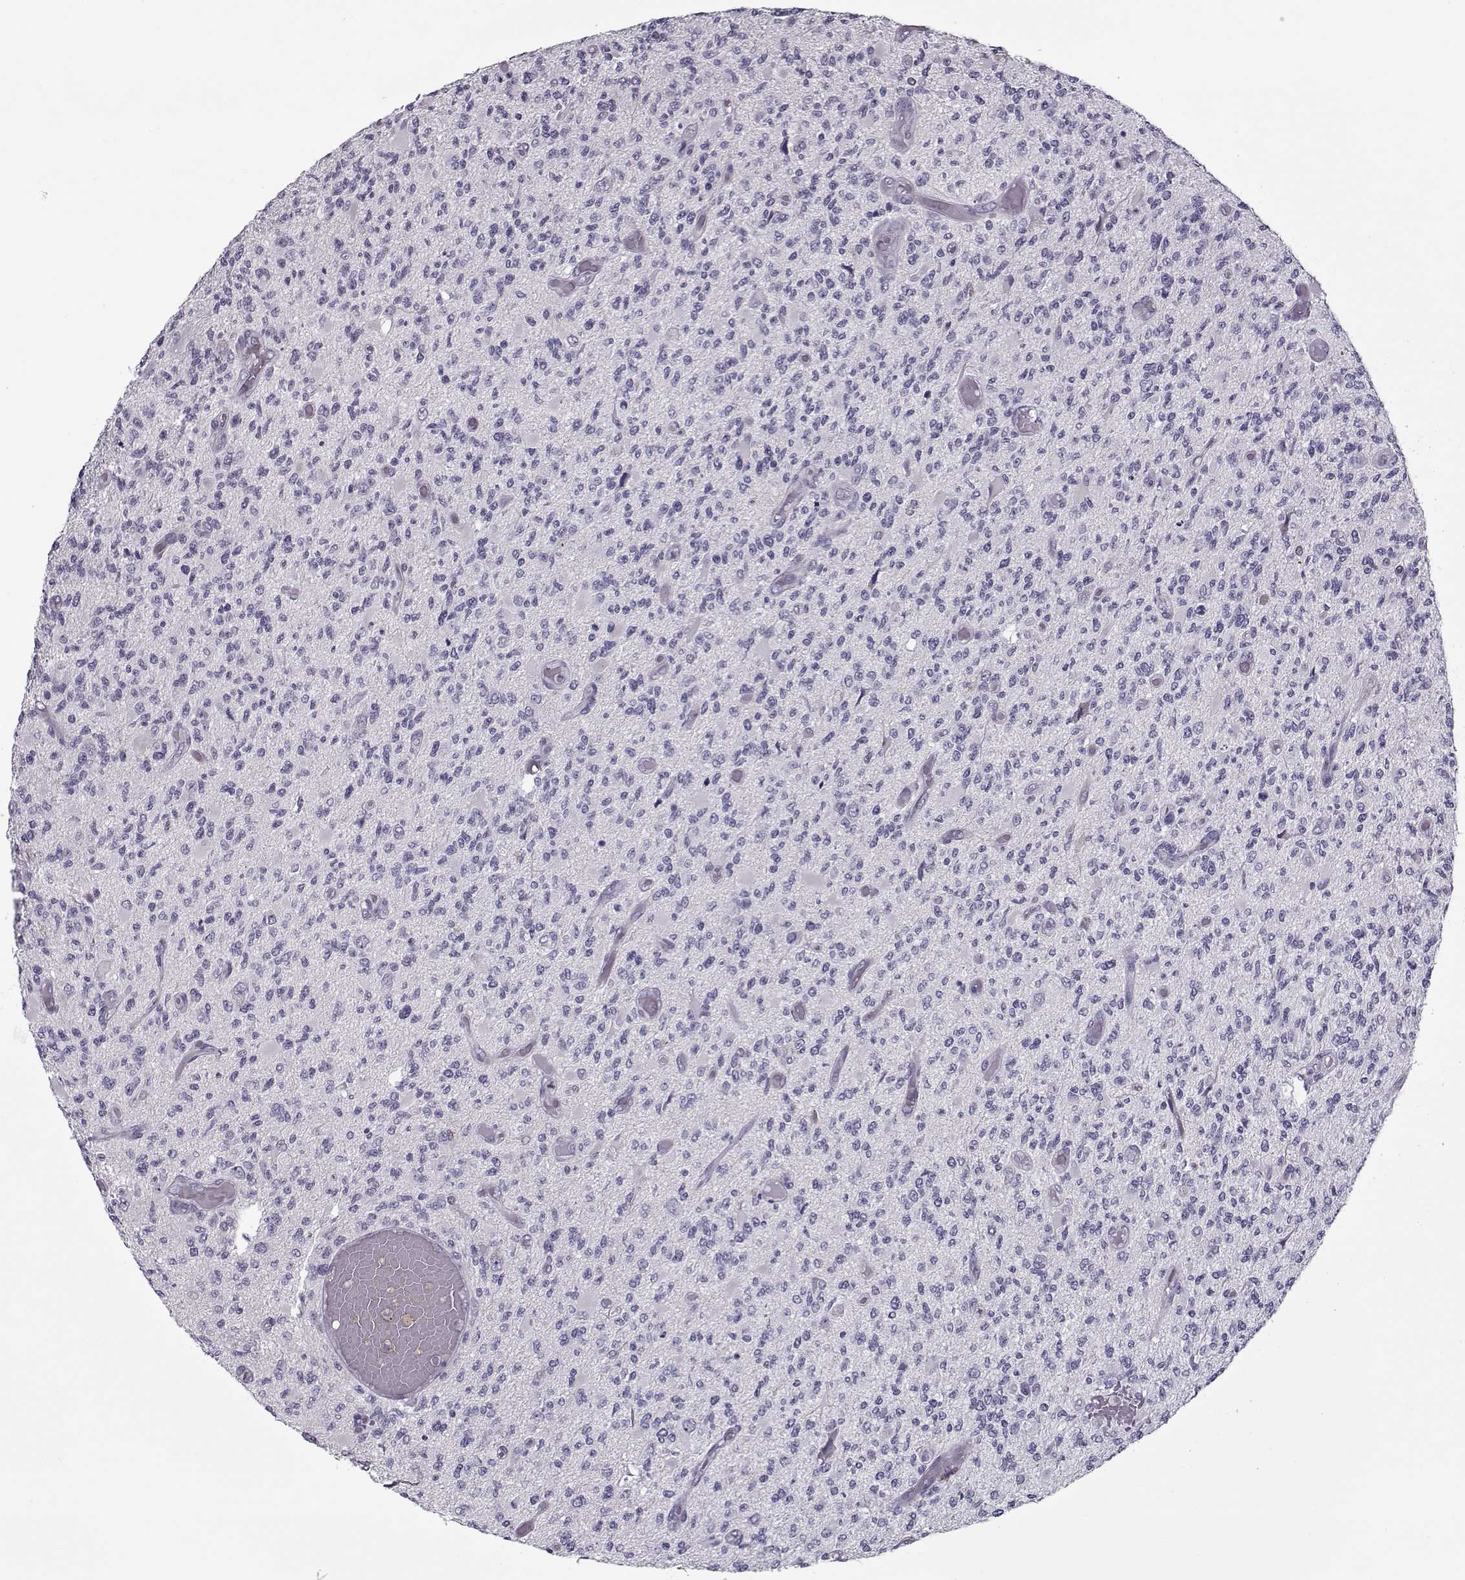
{"staining": {"intensity": "negative", "quantity": "none", "location": "none"}, "tissue": "glioma", "cell_type": "Tumor cells", "image_type": "cancer", "snomed": [{"axis": "morphology", "description": "Glioma, malignant, High grade"}, {"axis": "topography", "description": "Brain"}], "caption": "Human high-grade glioma (malignant) stained for a protein using IHC exhibits no expression in tumor cells.", "gene": "CIBAR1", "patient": {"sex": "female", "age": 63}}